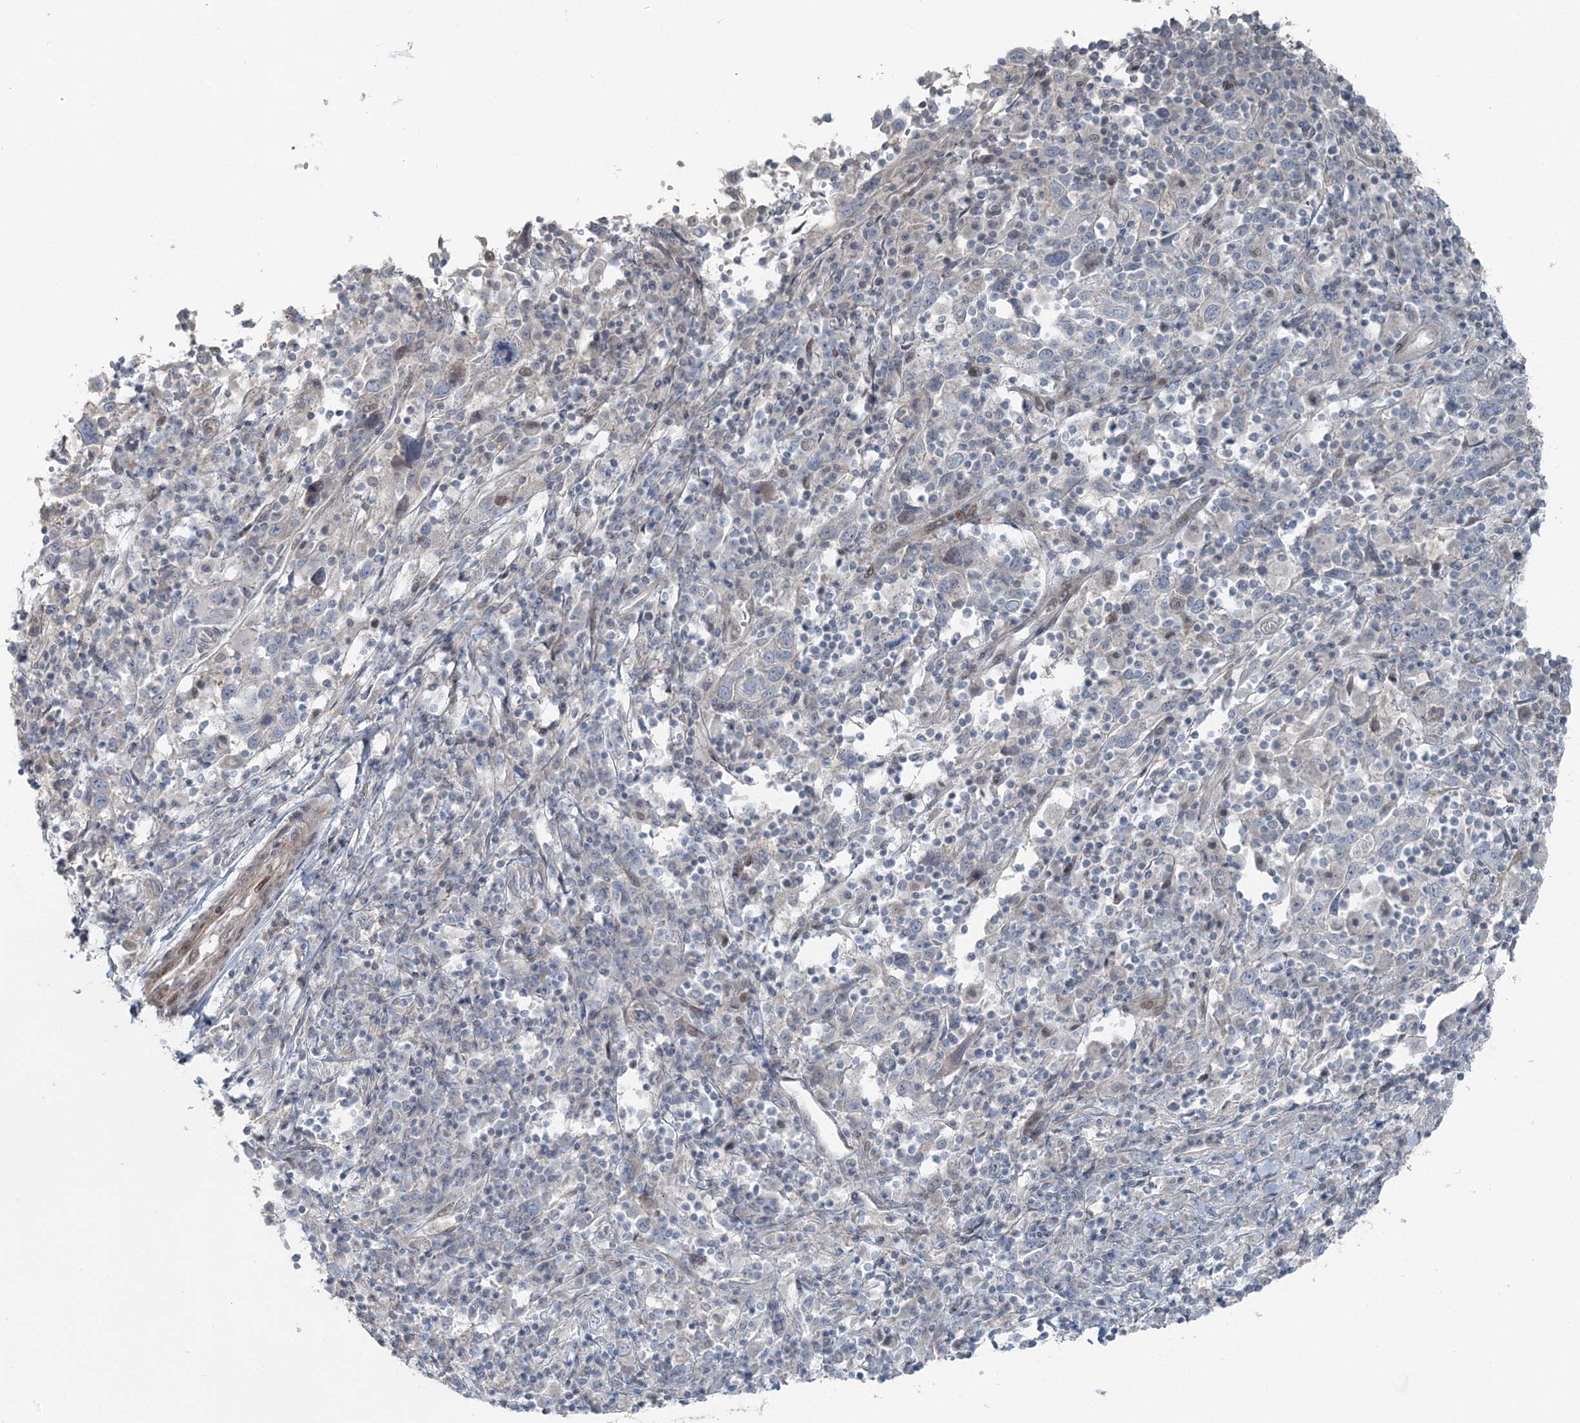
{"staining": {"intensity": "weak", "quantity": "<25%", "location": "cytoplasmic/membranous"}, "tissue": "cervical cancer", "cell_type": "Tumor cells", "image_type": "cancer", "snomed": [{"axis": "morphology", "description": "Squamous cell carcinoma, NOS"}, {"axis": "topography", "description": "Cervix"}], "caption": "There is no significant expression in tumor cells of squamous cell carcinoma (cervical). The staining was performed using DAB (3,3'-diaminobenzidine) to visualize the protein expression in brown, while the nuclei were stained in blue with hematoxylin (Magnification: 20x).", "gene": "FBXL17", "patient": {"sex": "female", "age": 46}}